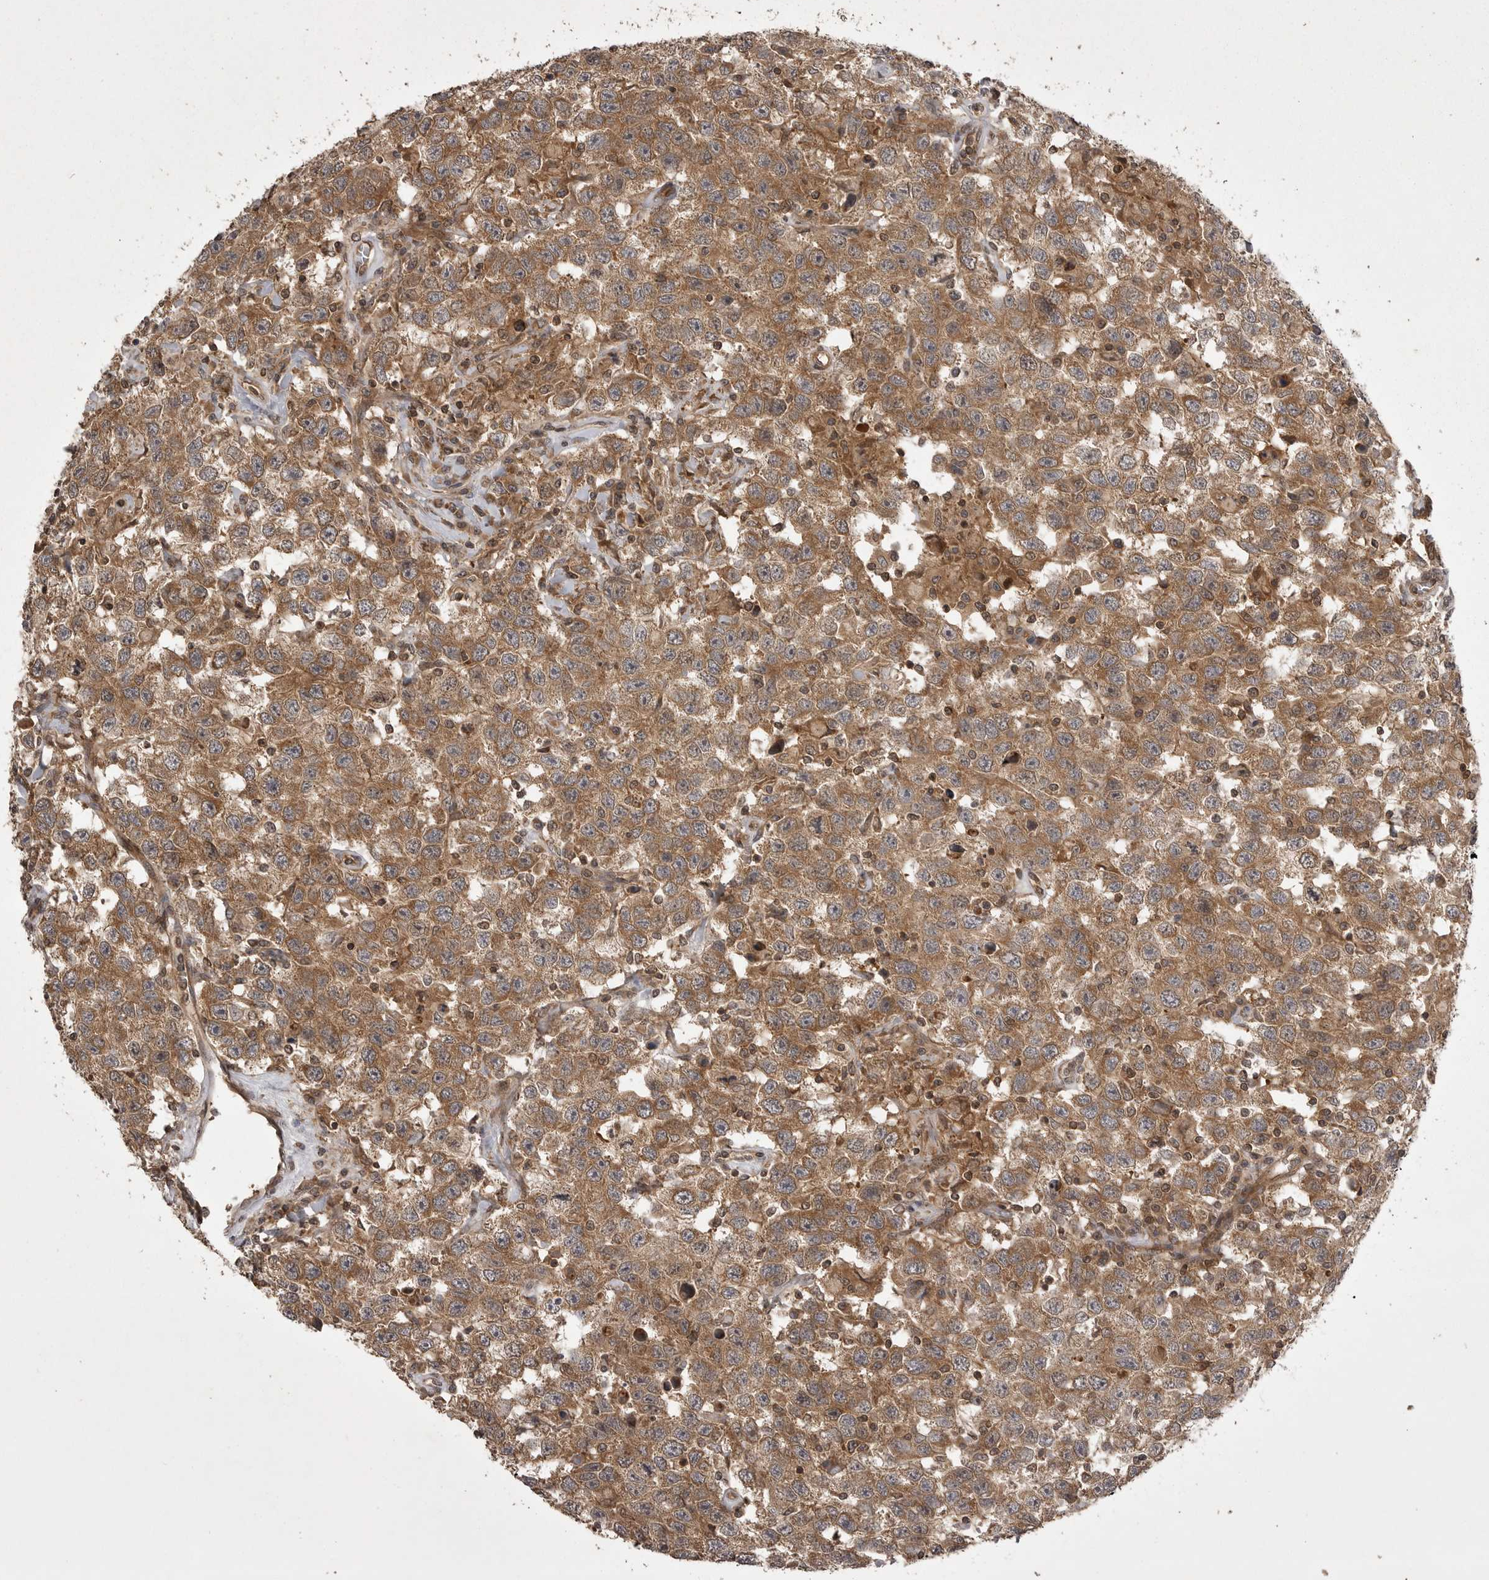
{"staining": {"intensity": "moderate", "quantity": ">75%", "location": "cytoplasmic/membranous"}, "tissue": "testis cancer", "cell_type": "Tumor cells", "image_type": "cancer", "snomed": [{"axis": "morphology", "description": "Seminoma, NOS"}, {"axis": "topography", "description": "Testis"}], "caption": "The photomicrograph demonstrates immunohistochemical staining of testis seminoma. There is moderate cytoplasmic/membranous staining is seen in approximately >75% of tumor cells.", "gene": "STK24", "patient": {"sex": "male", "age": 41}}